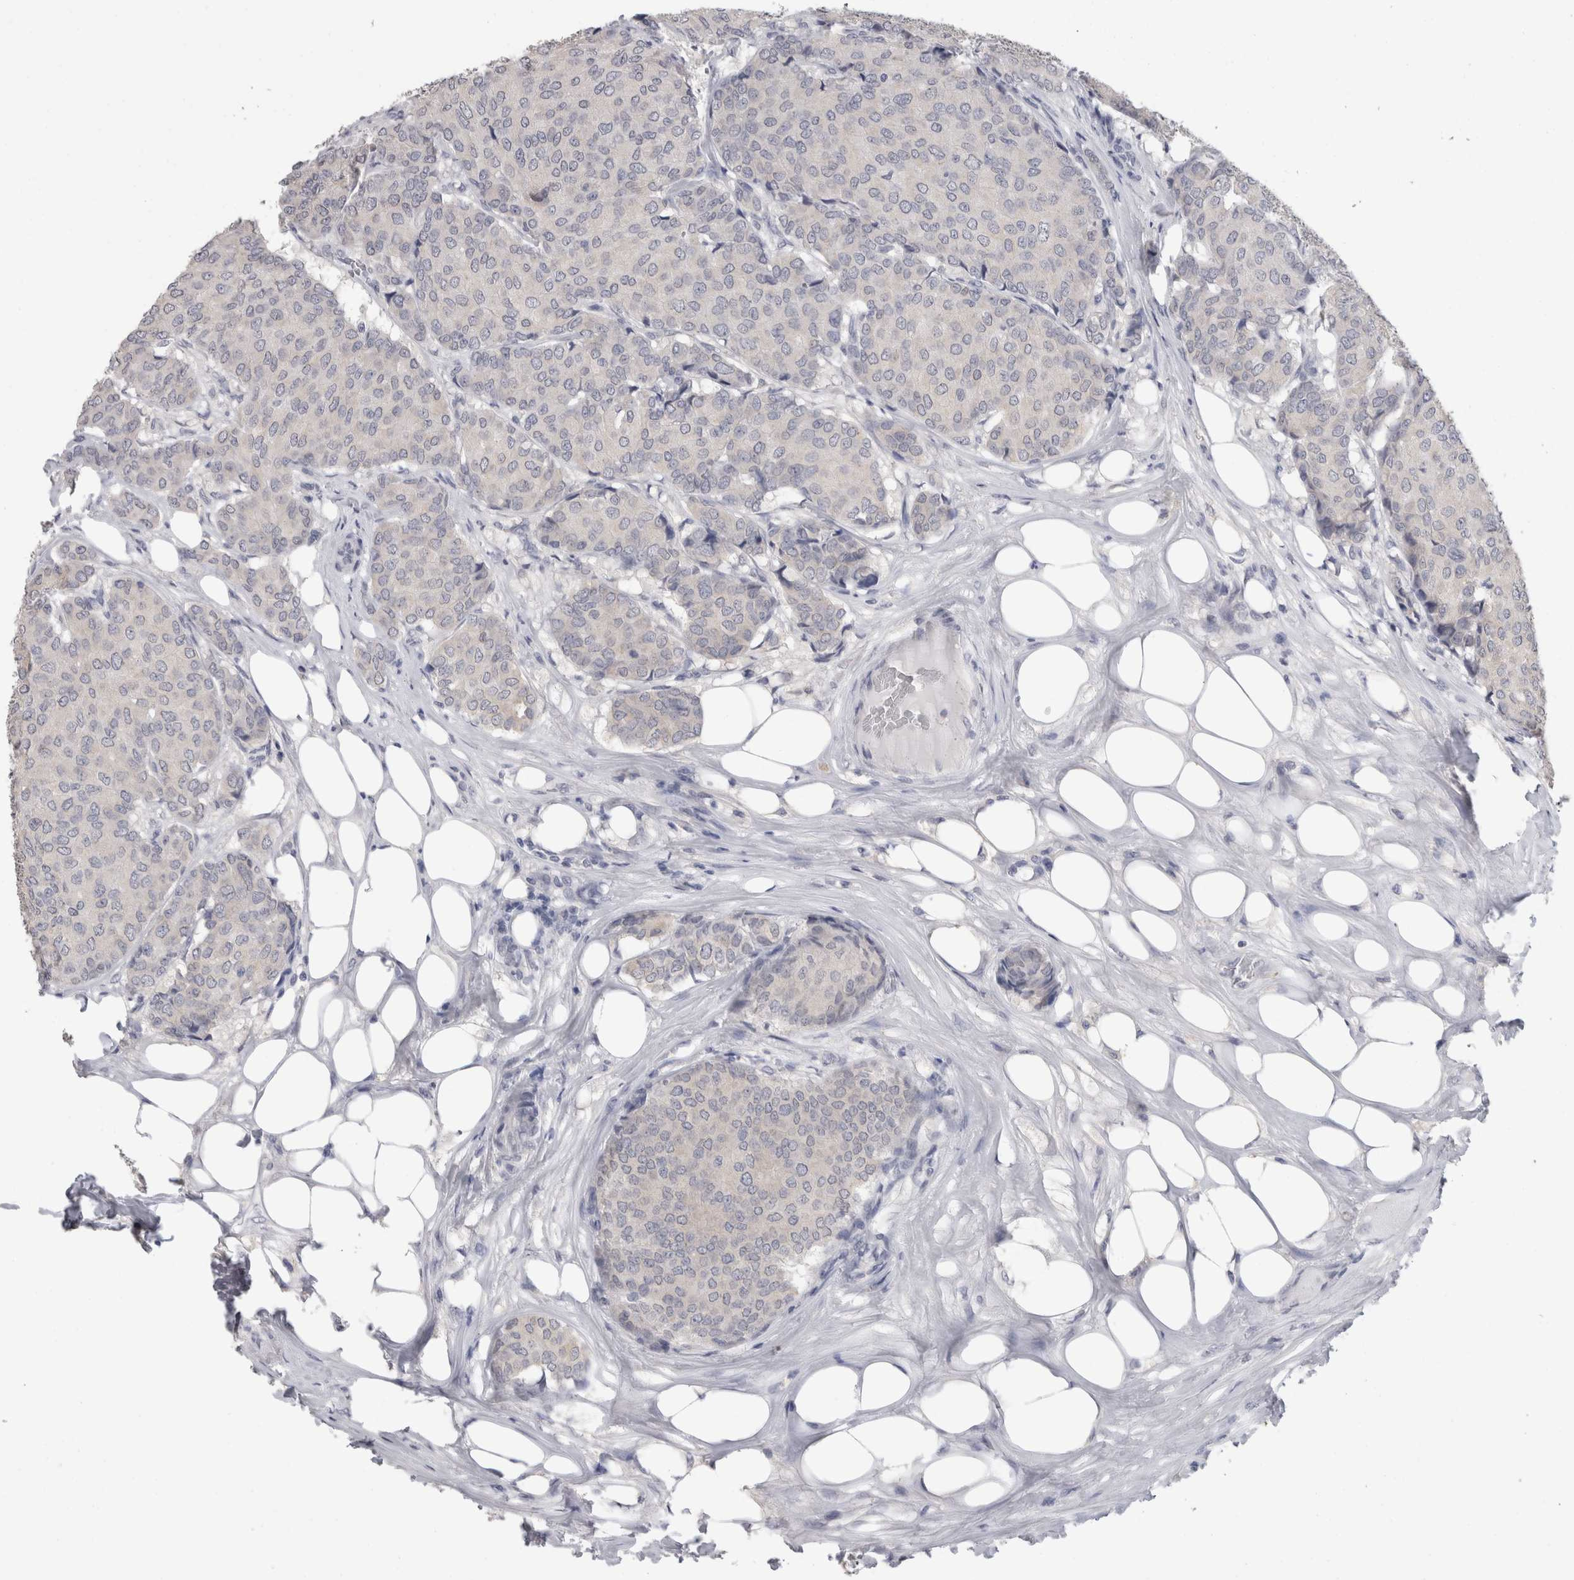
{"staining": {"intensity": "negative", "quantity": "none", "location": "none"}, "tissue": "breast cancer", "cell_type": "Tumor cells", "image_type": "cancer", "snomed": [{"axis": "morphology", "description": "Duct carcinoma"}, {"axis": "topography", "description": "Breast"}], "caption": "High magnification brightfield microscopy of breast infiltrating ductal carcinoma stained with DAB (brown) and counterstained with hematoxylin (blue): tumor cells show no significant positivity.", "gene": "FHOD3", "patient": {"sex": "female", "age": 75}}